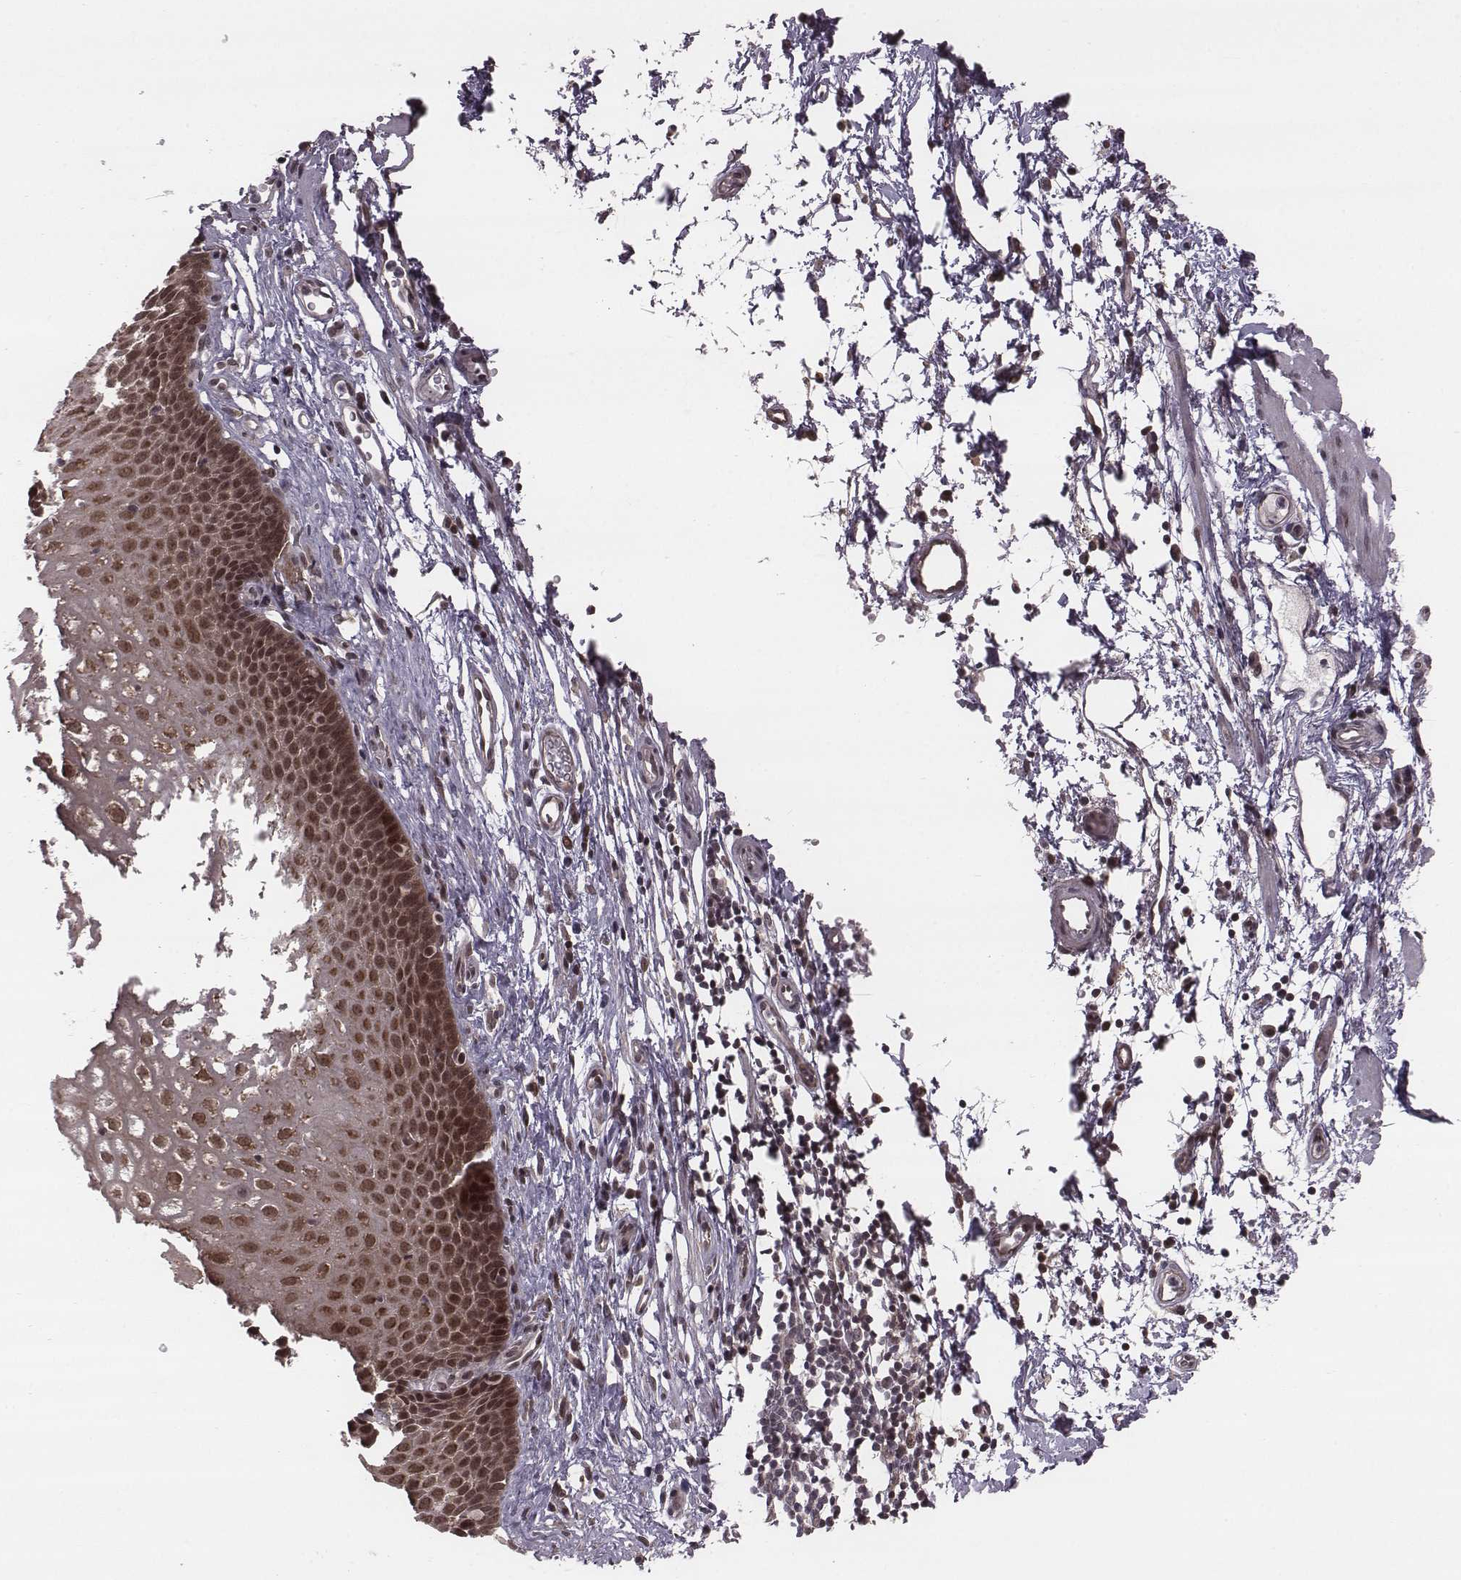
{"staining": {"intensity": "moderate", "quantity": "25%-75%", "location": "cytoplasmic/membranous,nuclear"}, "tissue": "esophagus", "cell_type": "Squamous epithelial cells", "image_type": "normal", "snomed": [{"axis": "morphology", "description": "Normal tissue, NOS"}, {"axis": "topography", "description": "Esophagus"}], "caption": "An image of human esophagus stained for a protein demonstrates moderate cytoplasmic/membranous,nuclear brown staining in squamous epithelial cells. The staining is performed using DAB (3,3'-diaminobenzidine) brown chromogen to label protein expression. The nuclei are counter-stained blue using hematoxylin.", "gene": "RPL3", "patient": {"sex": "male", "age": 72}}